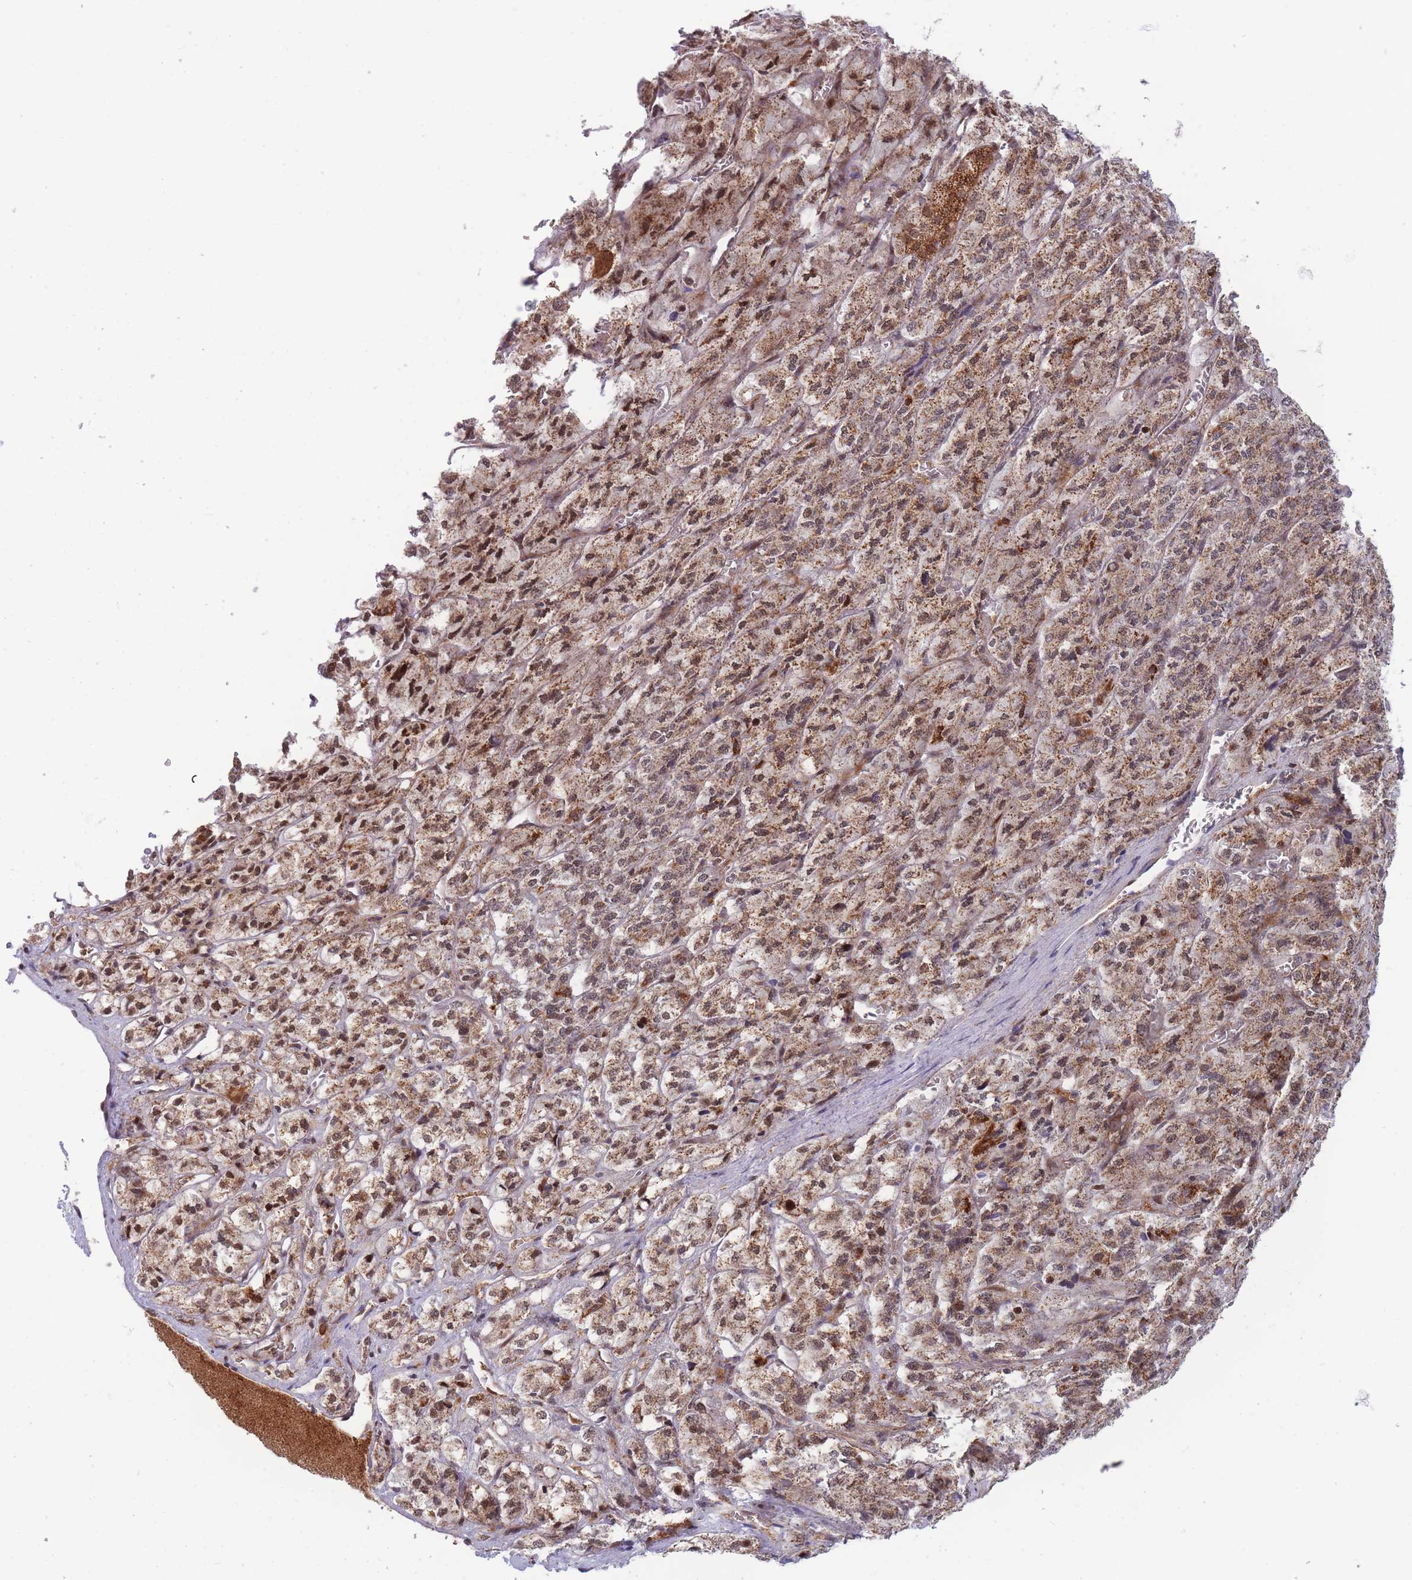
{"staining": {"intensity": "strong", "quantity": "25%-75%", "location": "cytoplasmic/membranous,nuclear"}, "tissue": "adrenal gland", "cell_type": "Glandular cells", "image_type": "normal", "snomed": [{"axis": "morphology", "description": "Normal tissue, NOS"}, {"axis": "topography", "description": "Adrenal gland"}], "caption": "The image demonstrates immunohistochemical staining of benign adrenal gland. There is strong cytoplasmic/membranous,nuclear positivity is present in approximately 25%-75% of glandular cells. The staining was performed using DAB to visualize the protein expression in brown, while the nuclei were stained in blue with hematoxylin (Magnification: 20x).", "gene": "BOD1L1", "patient": {"sex": "female", "age": 41}}